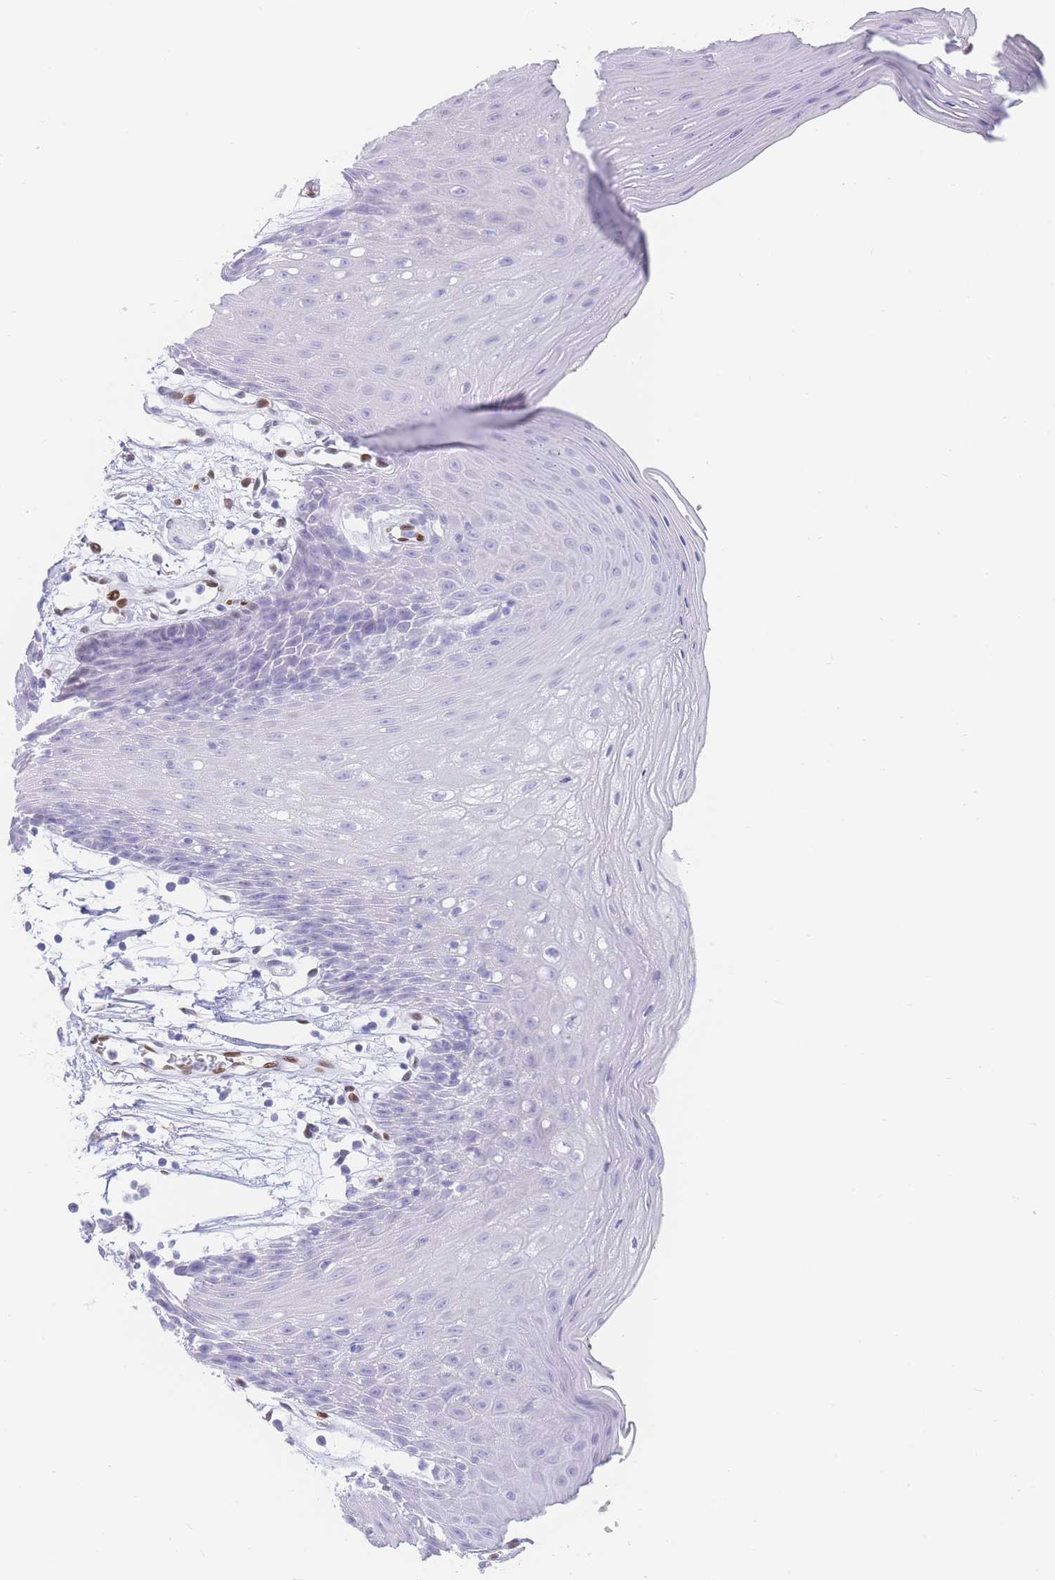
{"staining": {"intensity": "negative", "quantity": "none", "location": "none"}, "tissue": "oral mucosa", "cell_type": "Squamous epithelial cells", "image_type": "normal", "snomed": [{"axis": "morphology", "description": "Normal tissue, NOS"}, {"axis": "topography", "description": "Oral tissue"}, {"axis": "topography", "description": "Tounge, NOS"}], "caption": "Immunohistochemistry (IHC) image of normal human oral mucosa stained for a protein (brown), which demonstrates no expression in squamous epithelial cells.", "gene": "PSMB5", "patient": {"sex": "female", "age": 59}}